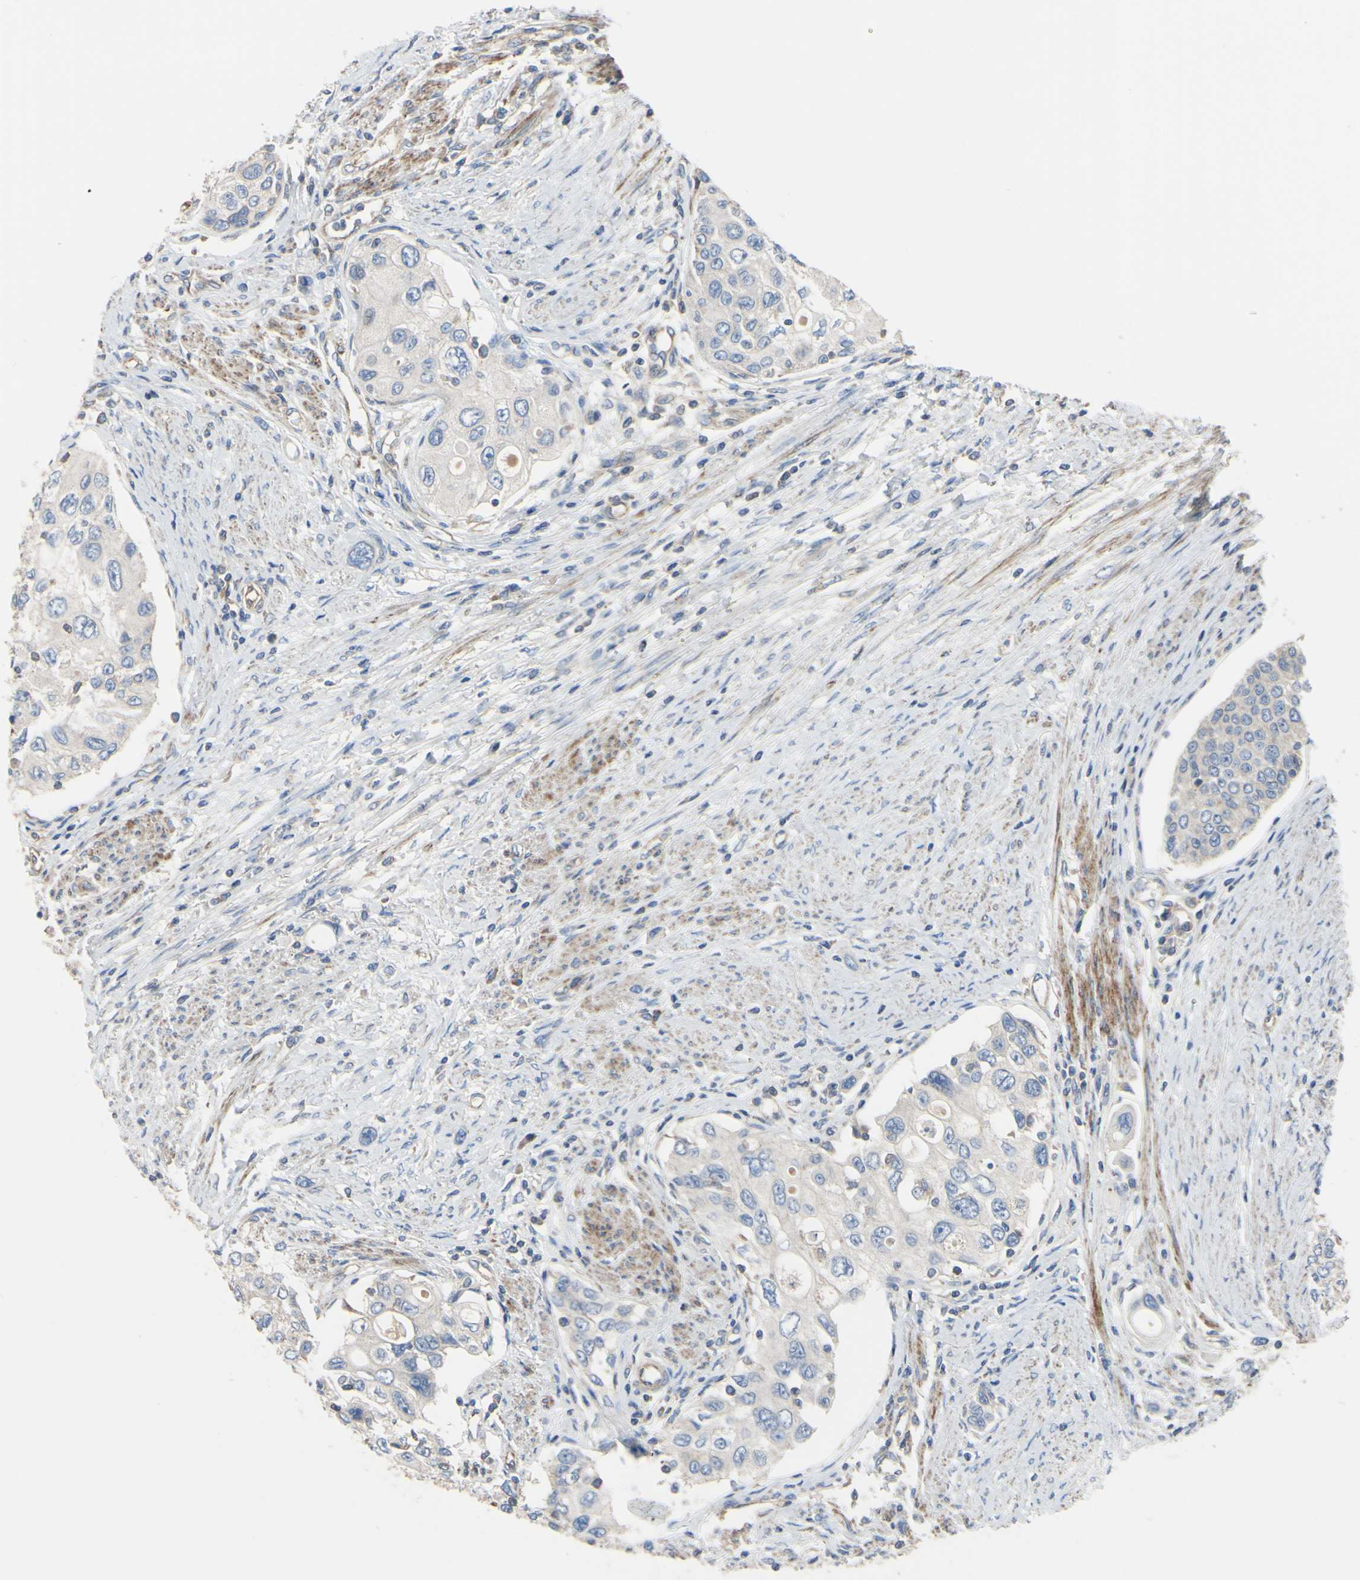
{"staining": {"intensity": "negative", "quantity": "none", "location": "none"}, "tissue": "urothelial cancer", "cell_type": "Tumor cells", "image_type": "cancer", "snomed": [{"axis": "morphology", "description": "Urothelial carcinoma, High grade"}, {"axis": "topography", "description": "Urinary bladder"}], "caption": "Immunohistochemistry photomicrograph of neoplastic tissue: human urothelial carcinoma (high-grade) stained with DAB demonstrates no significant protein positivity in tumor cells.", "gene": "BECN1", "patient": {"sex": "female", "age": 56}}